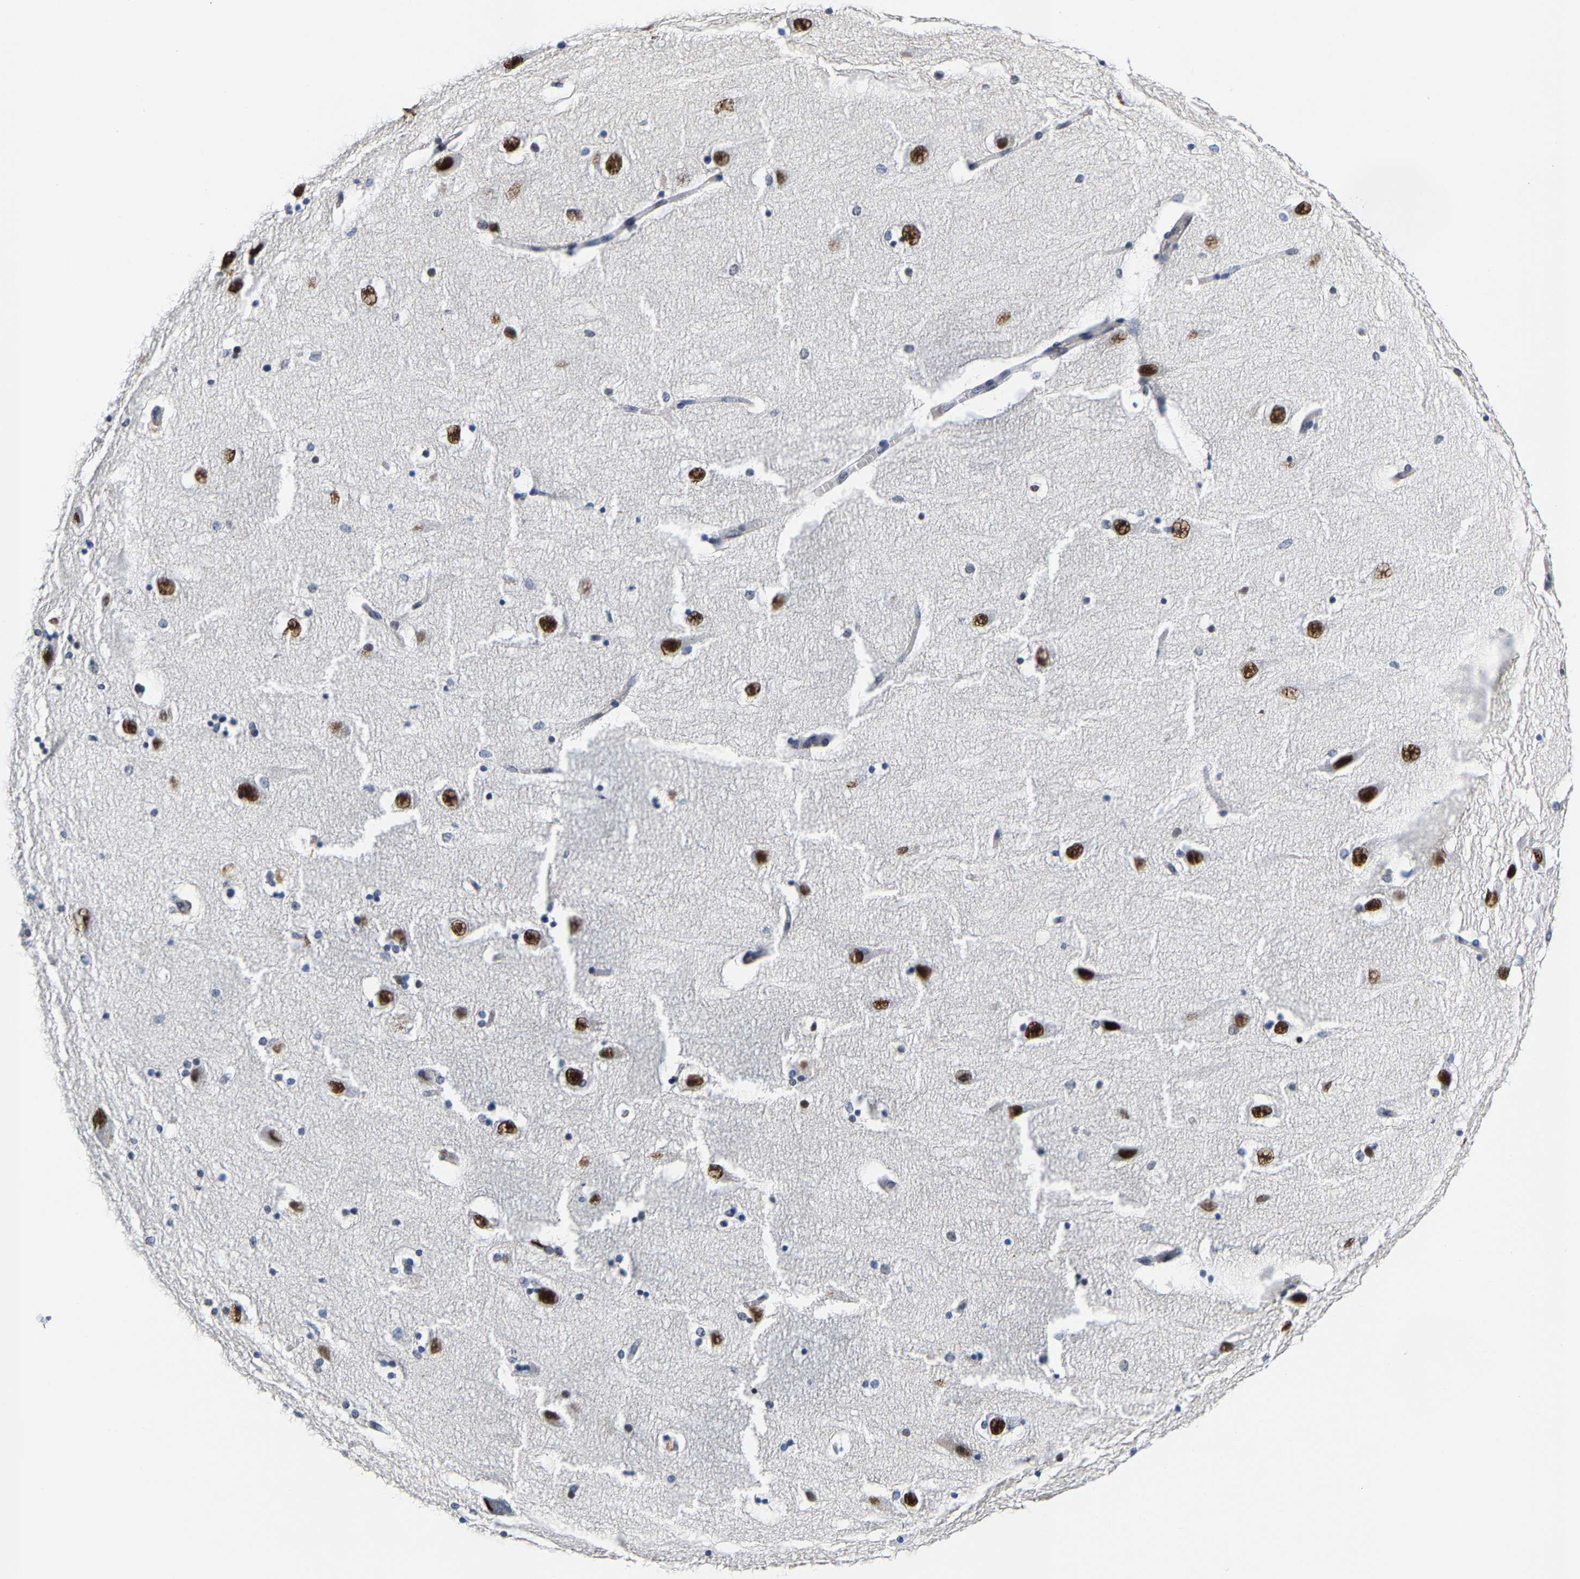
{"staining": {"intensity": "strong", "quantity": "25%-75%", "location": "nuclear"}, "tissue": "hippocampus", "cell_type": "Glial cells", "image_type": "normal", "snomed": [{"axis": "morphology", "description": "Normal tissue, NOS"}, {"axis": "topography", "description": "Hippocampus"}], "caption": "IHC photomicrograph of normal hippocampus: human hippocampus stained using IHC reveals high levels of strong protein expression localized specifically in the nuclear of glial cells, appearing as a nuclear brown color.", "gene": "FAM180A", "patient": {"sex": "female", "age": 54}}